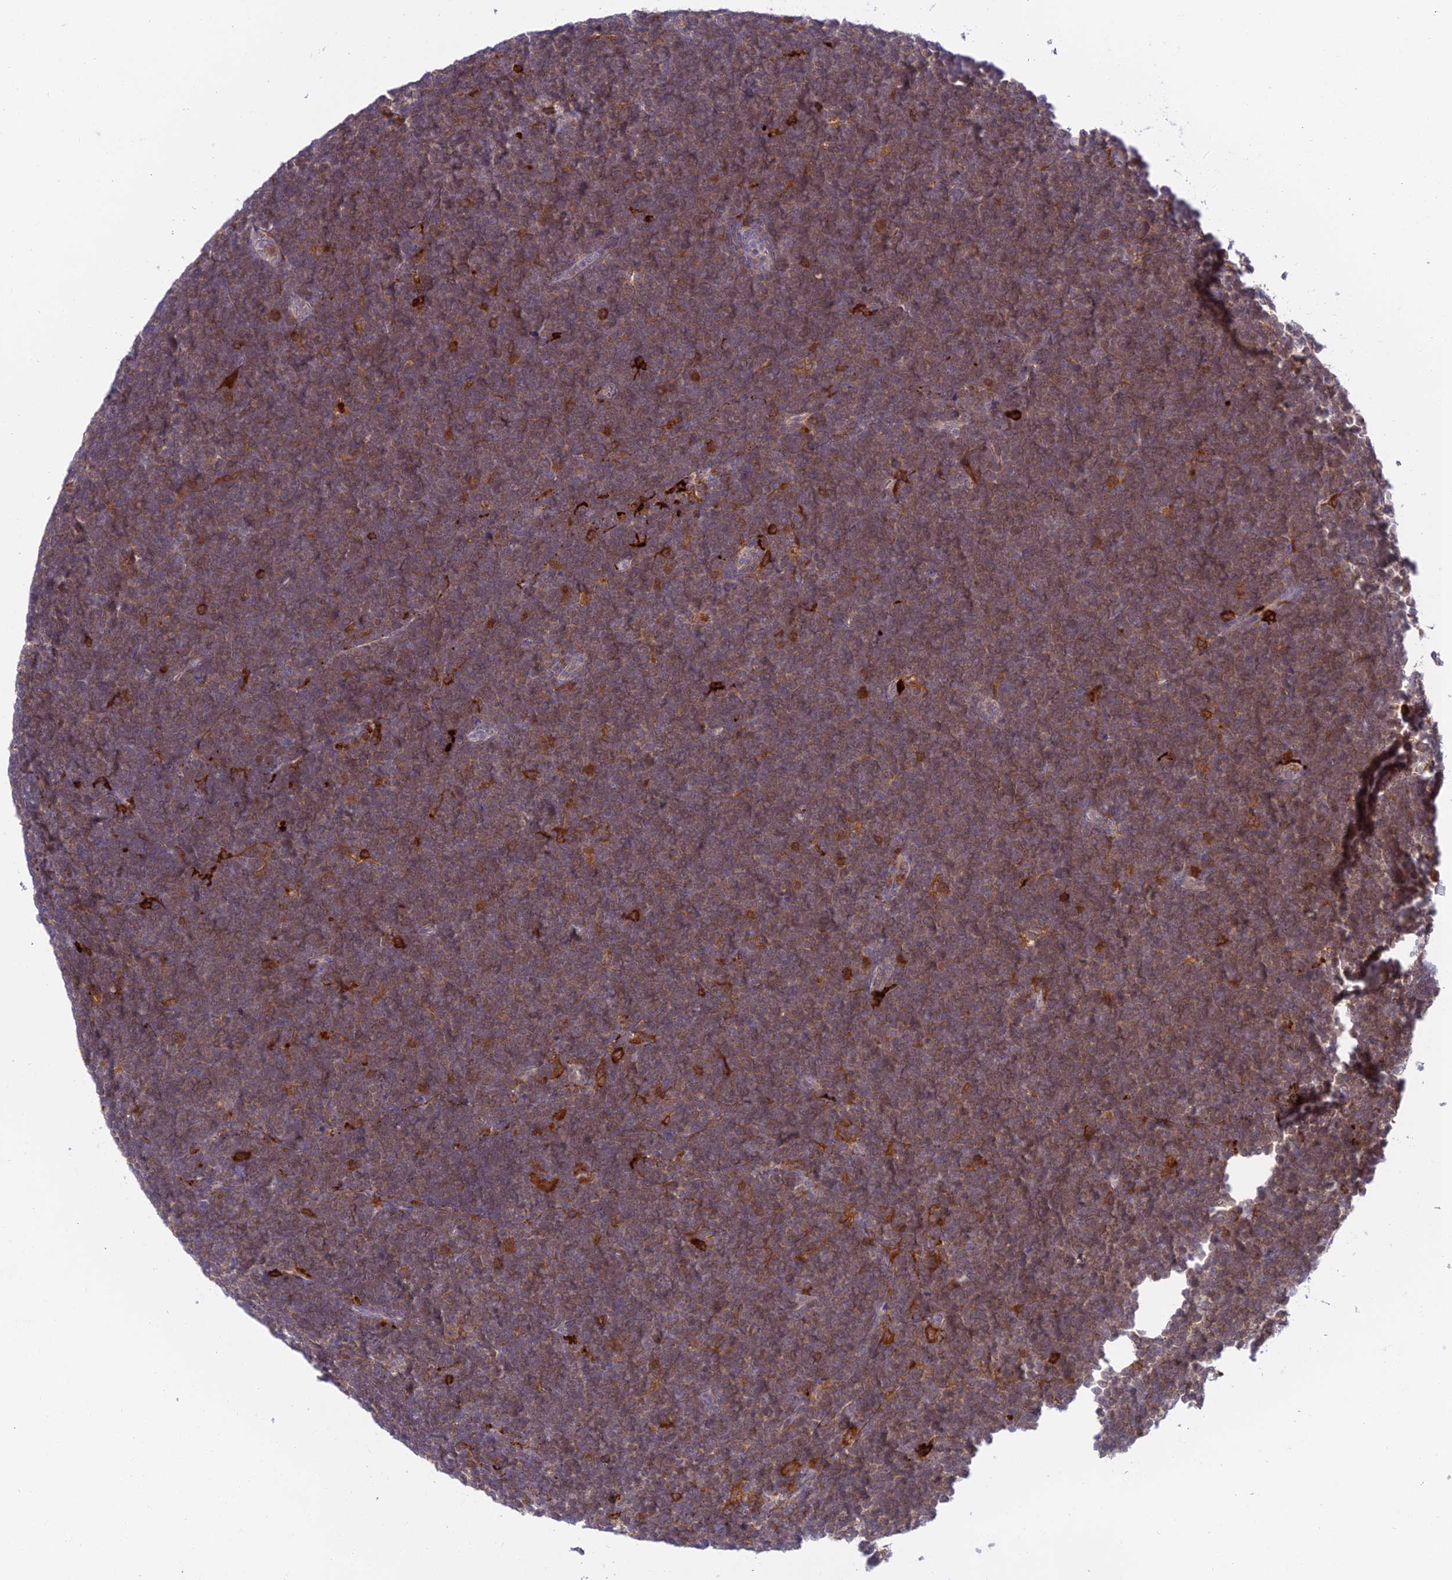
{"staining": {"intensity": "weak", "quantity": ">75%", "location": "cytoplasmic/membranous"}, "tissue": "lymphoma", "cell_type": "Tumor cells", "image_type": "cancer", "snomed": [{"axis": "morphology", "description": "Malignant lymphoma, non-Hodgkin's type, High grade"}, {"axis": "topography", "description": "Lymph node"}], "caption": "High-grade malignant lymphoma, non-Hodgkin's type was stained to show a protein in brown. There is low levels of weak cytoplasmic/membranous expression in about >75% of tumor cells. Nuclei are stained in blue.", "gene": "UBE2G1", "patient": {"sex": "male", "age": 13}}